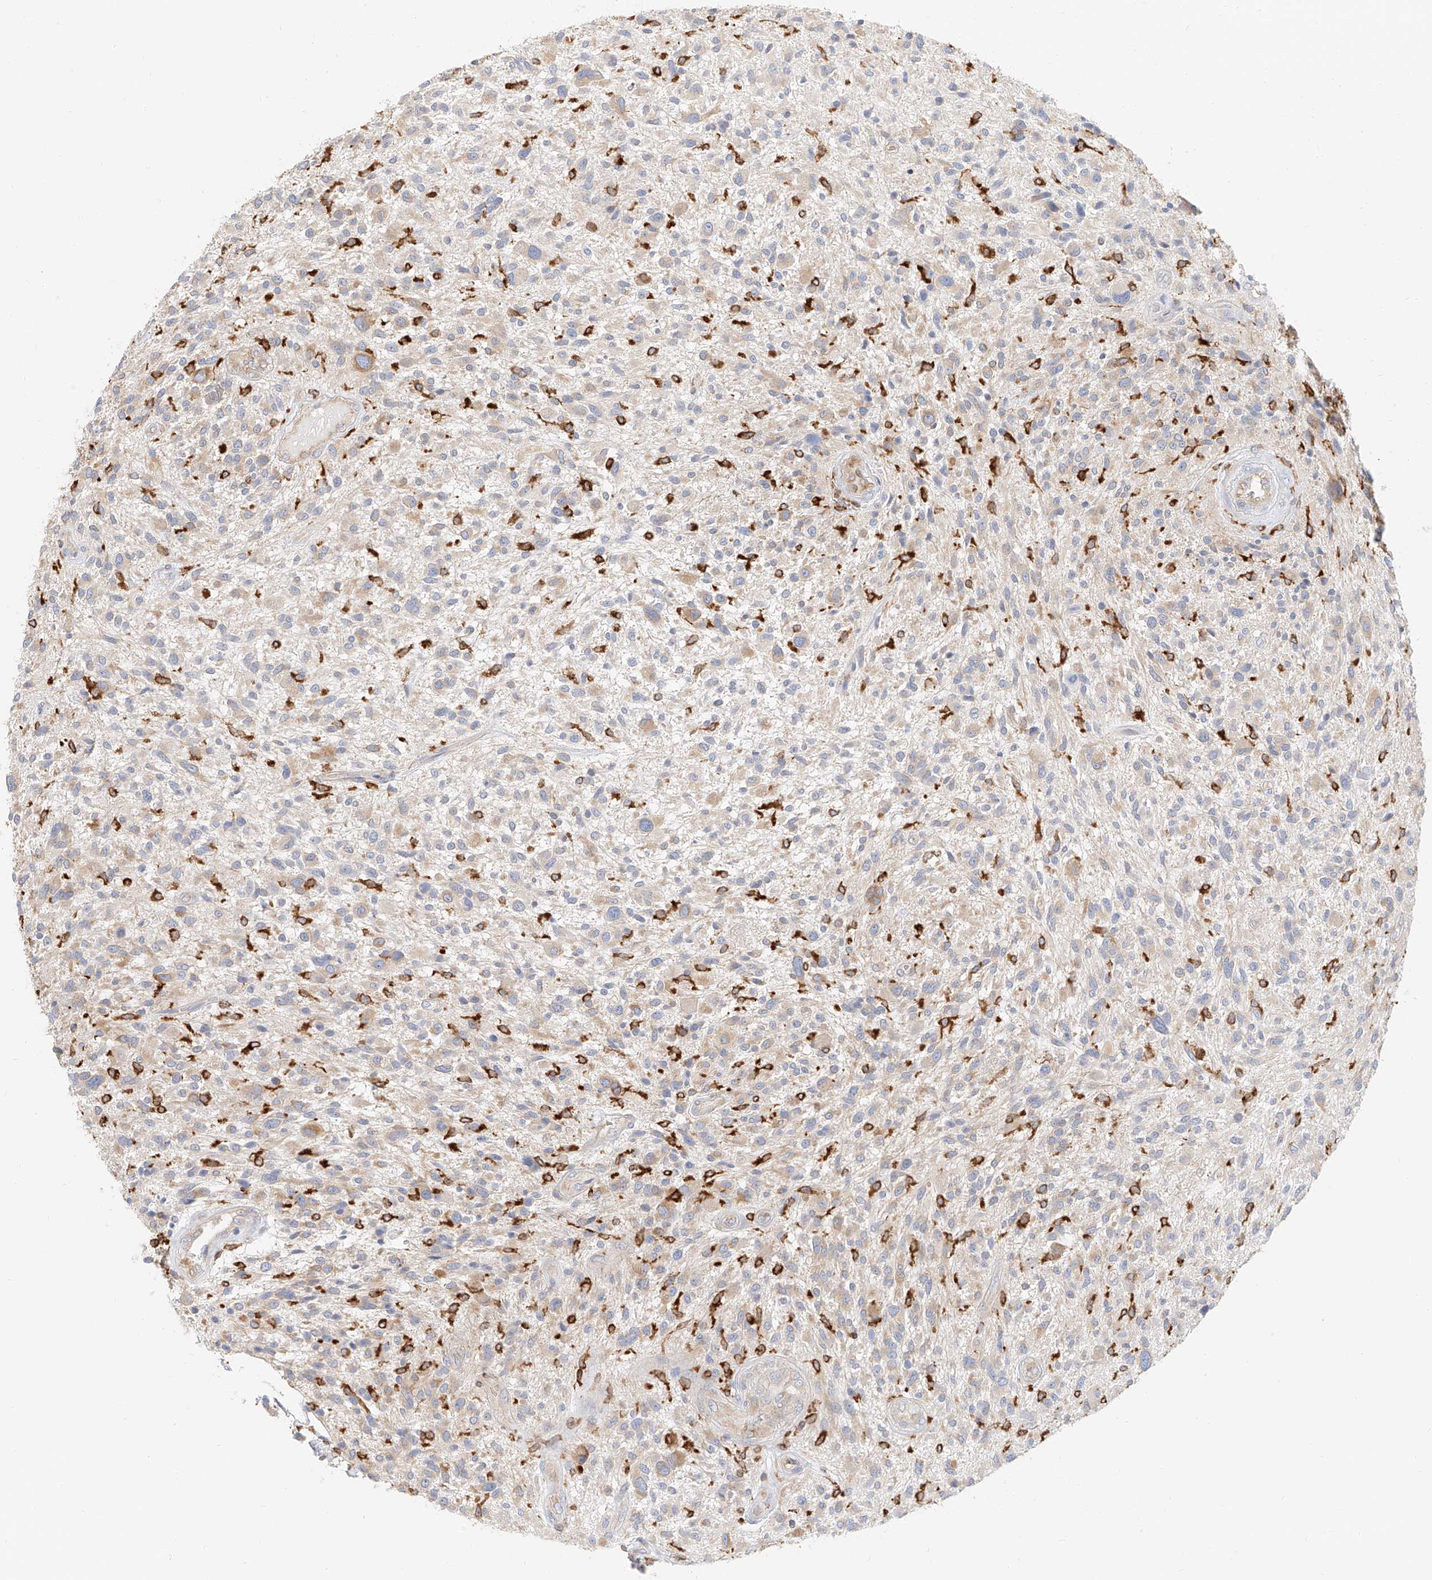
{"staining": {"intensity": "weak", "quantity": "<25%", "location": "cytoplasmic/membranous"}, "tissue": "glioma", "cell_type": "Tumor cells", "image_type": "cancer", "snomed": [{"axis": "morphology", "description": "Glioma, malignant, High grade"}, {"axis": "topography", "description": "Brain"}], "caption": "IHC image of high-grade glioma (malignant) stained for a protein (brown), which shows no expression in tumor cells.", "gene": "DHRS7", "patient": {"sex": "male", "age": 47}}